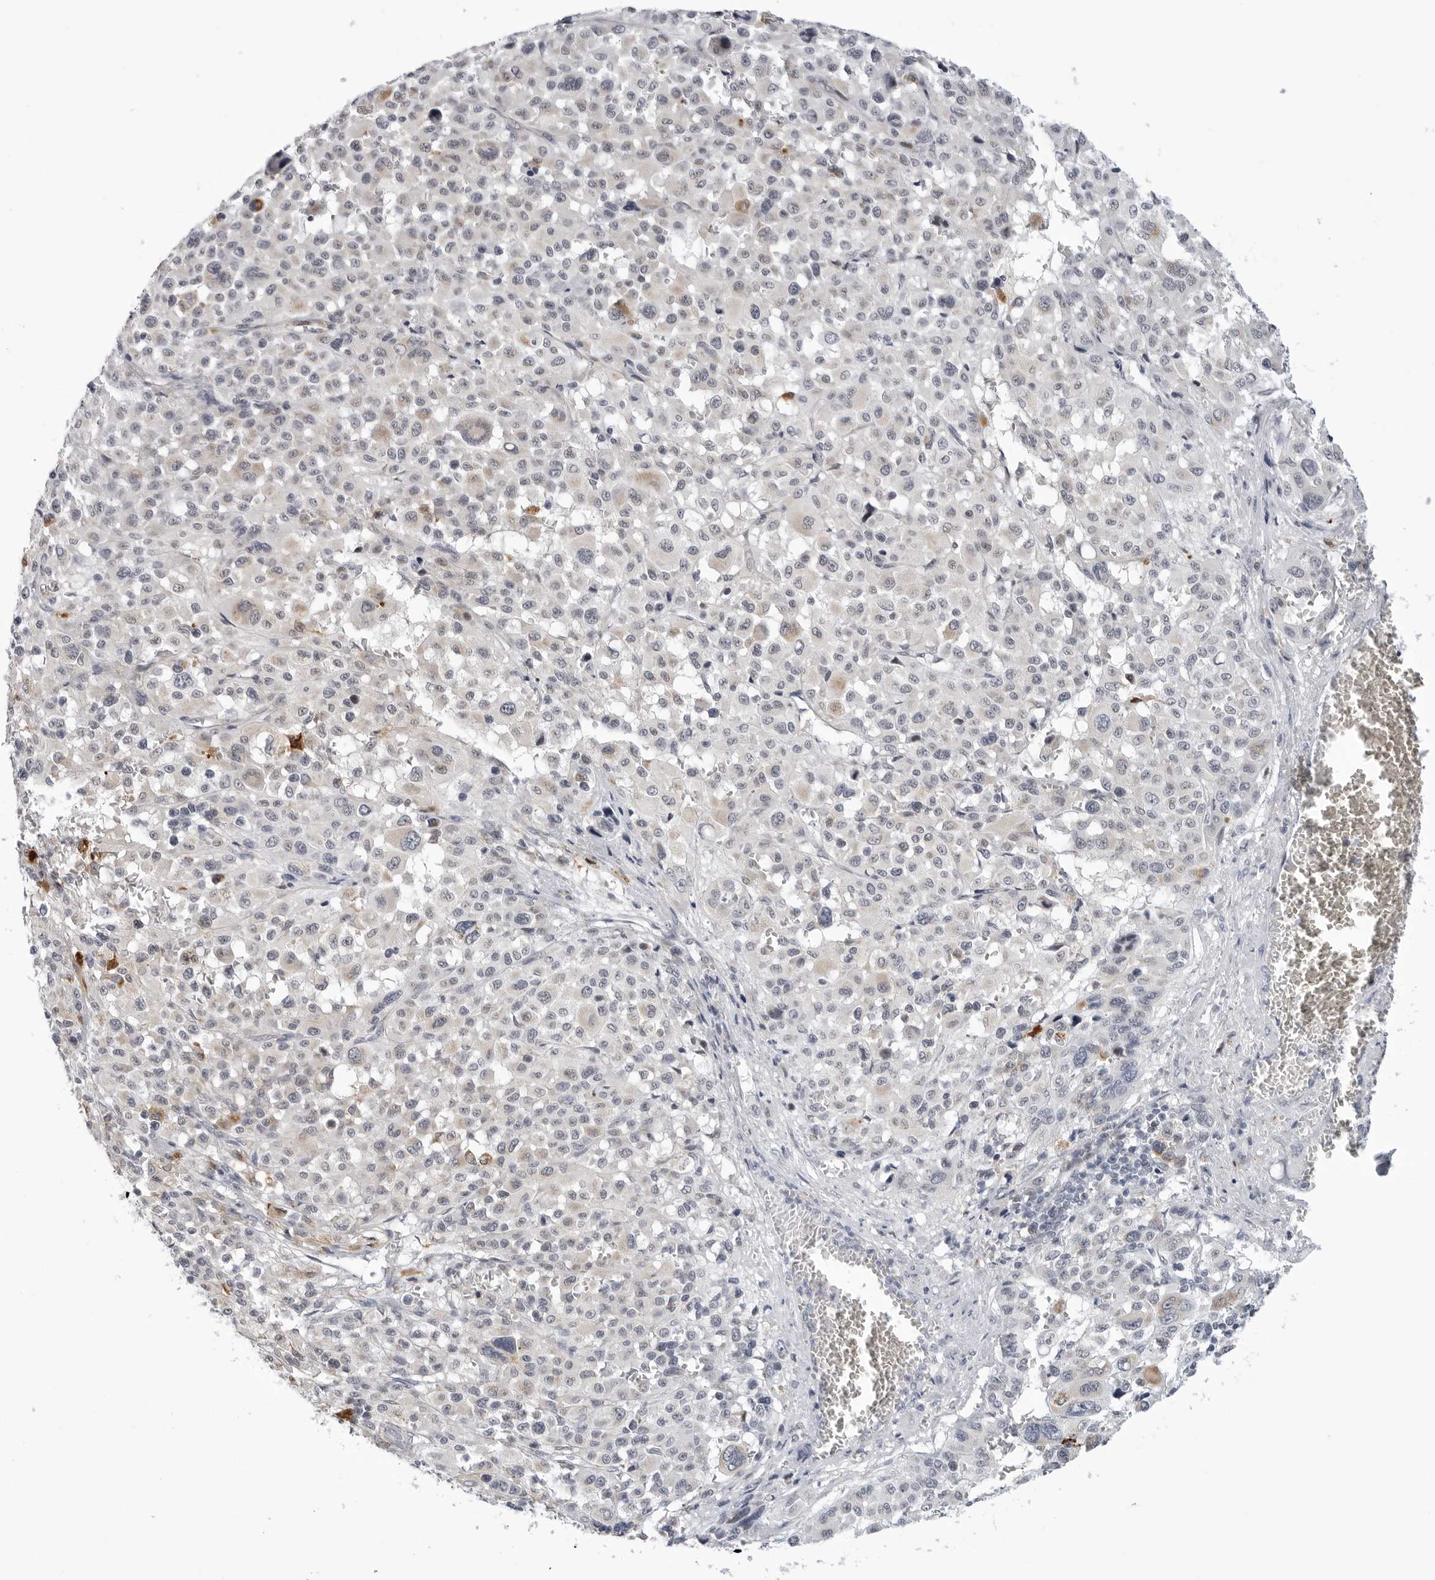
{"staining": {"intensity": "negative", "quantity": "none", "location": "none"}, "tissue": "melanoma", "cell_type": "Tumor cells", "image_type": "cancer", "snomed": [{"axis": "morphology", "description": "Malignant melanoma, Metastatic site"}, {"axis": "topography", "description": "Skin"}], "caption": "The photomicrograph reveals no staining of tumor cells in malignant melanoma (metastatic site).", "gene": "CDK20", "patient": {"sex": "female", "age": 74}}